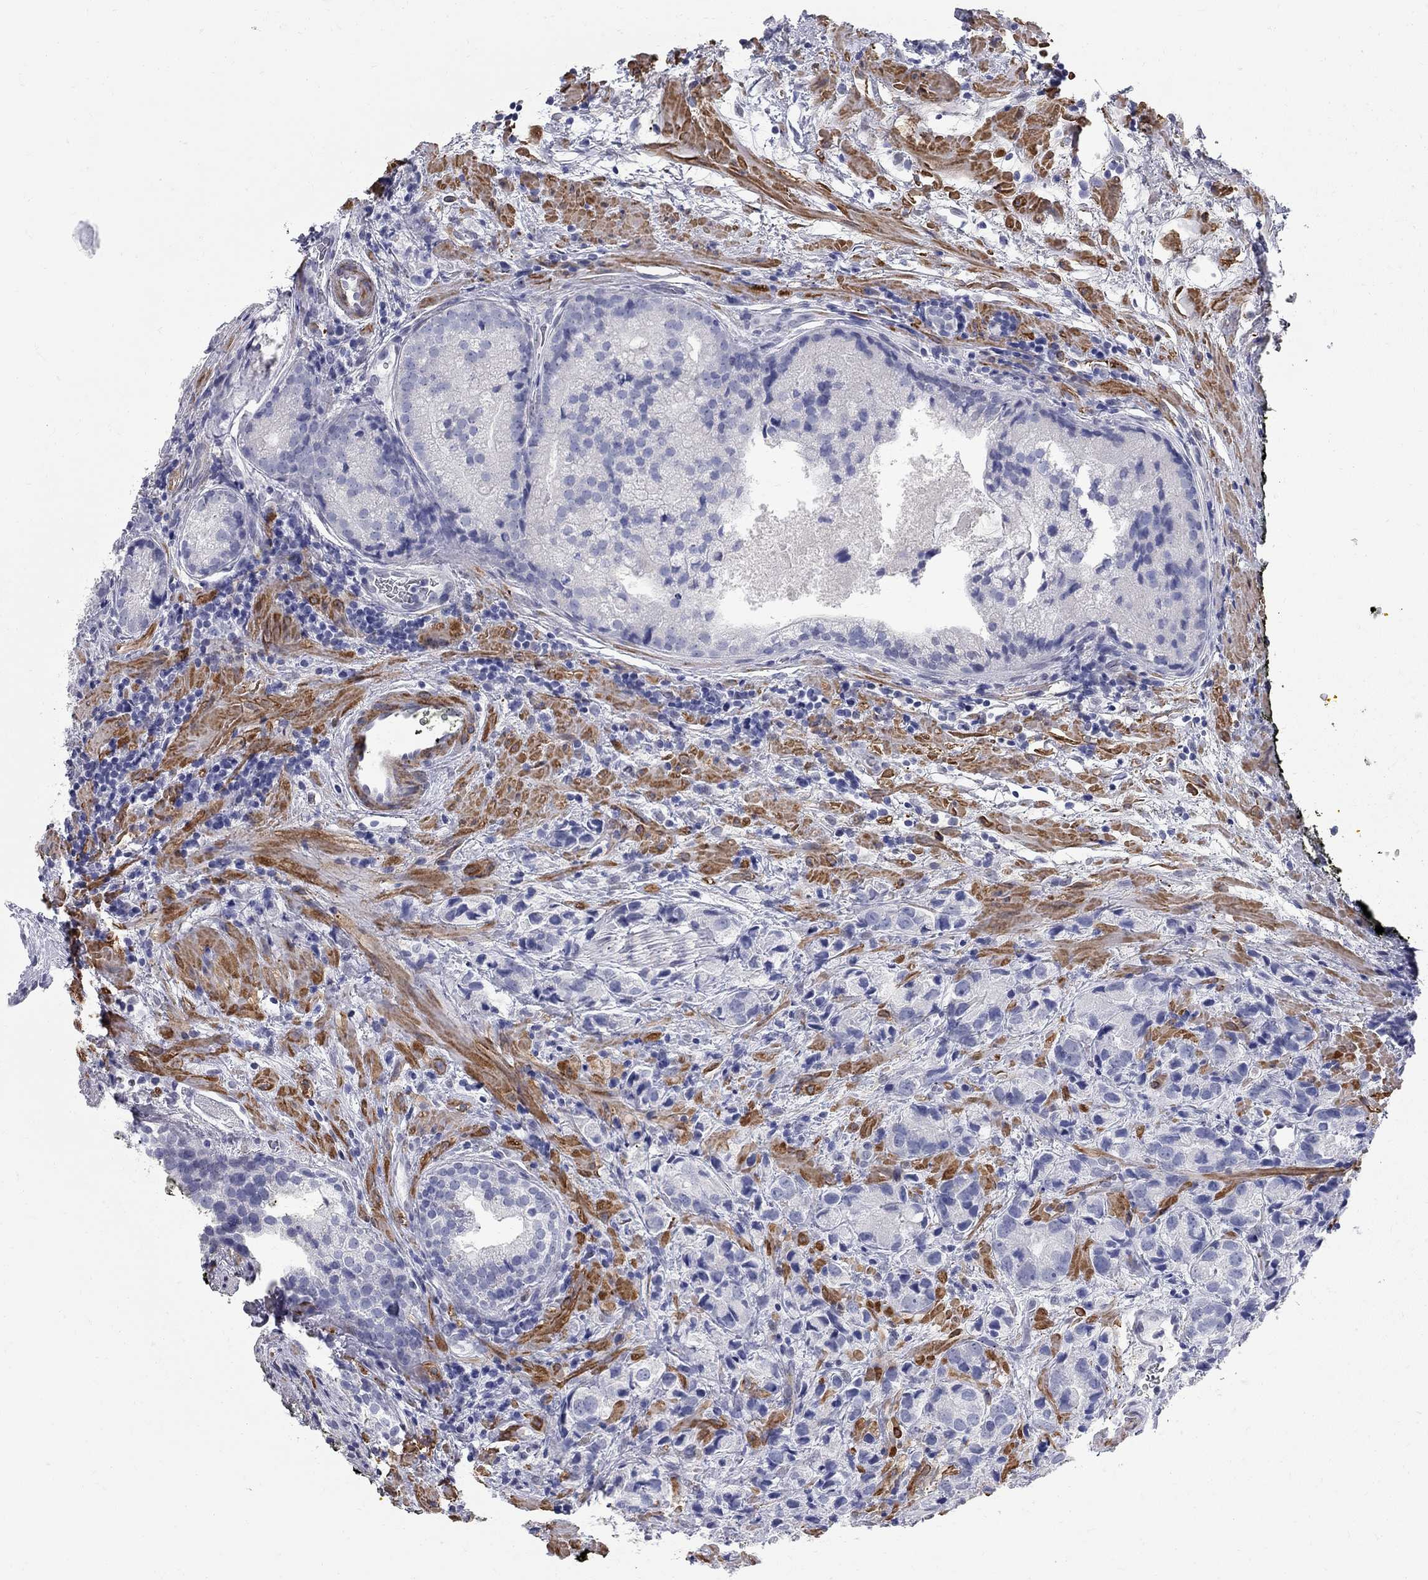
{"staining": {"intensity": "negative", "quantity": "none", "location": "none"}, "tissue": "prostate cancer", "cell_type": "Tumor cells", "image_type": "cancer", "snomed": [{"axis": "morphology", "description": "Adenocarcinoma, NOS"}, {"axis": "topography", "description": "Prostate and seminal vesicle, NOS"}], "caption": "Tumor cells are negative for protein expression in human prostate adenocarcinoma.", "gene": "BPIFB1", "patient": {"sex": "male", "age": 63}}